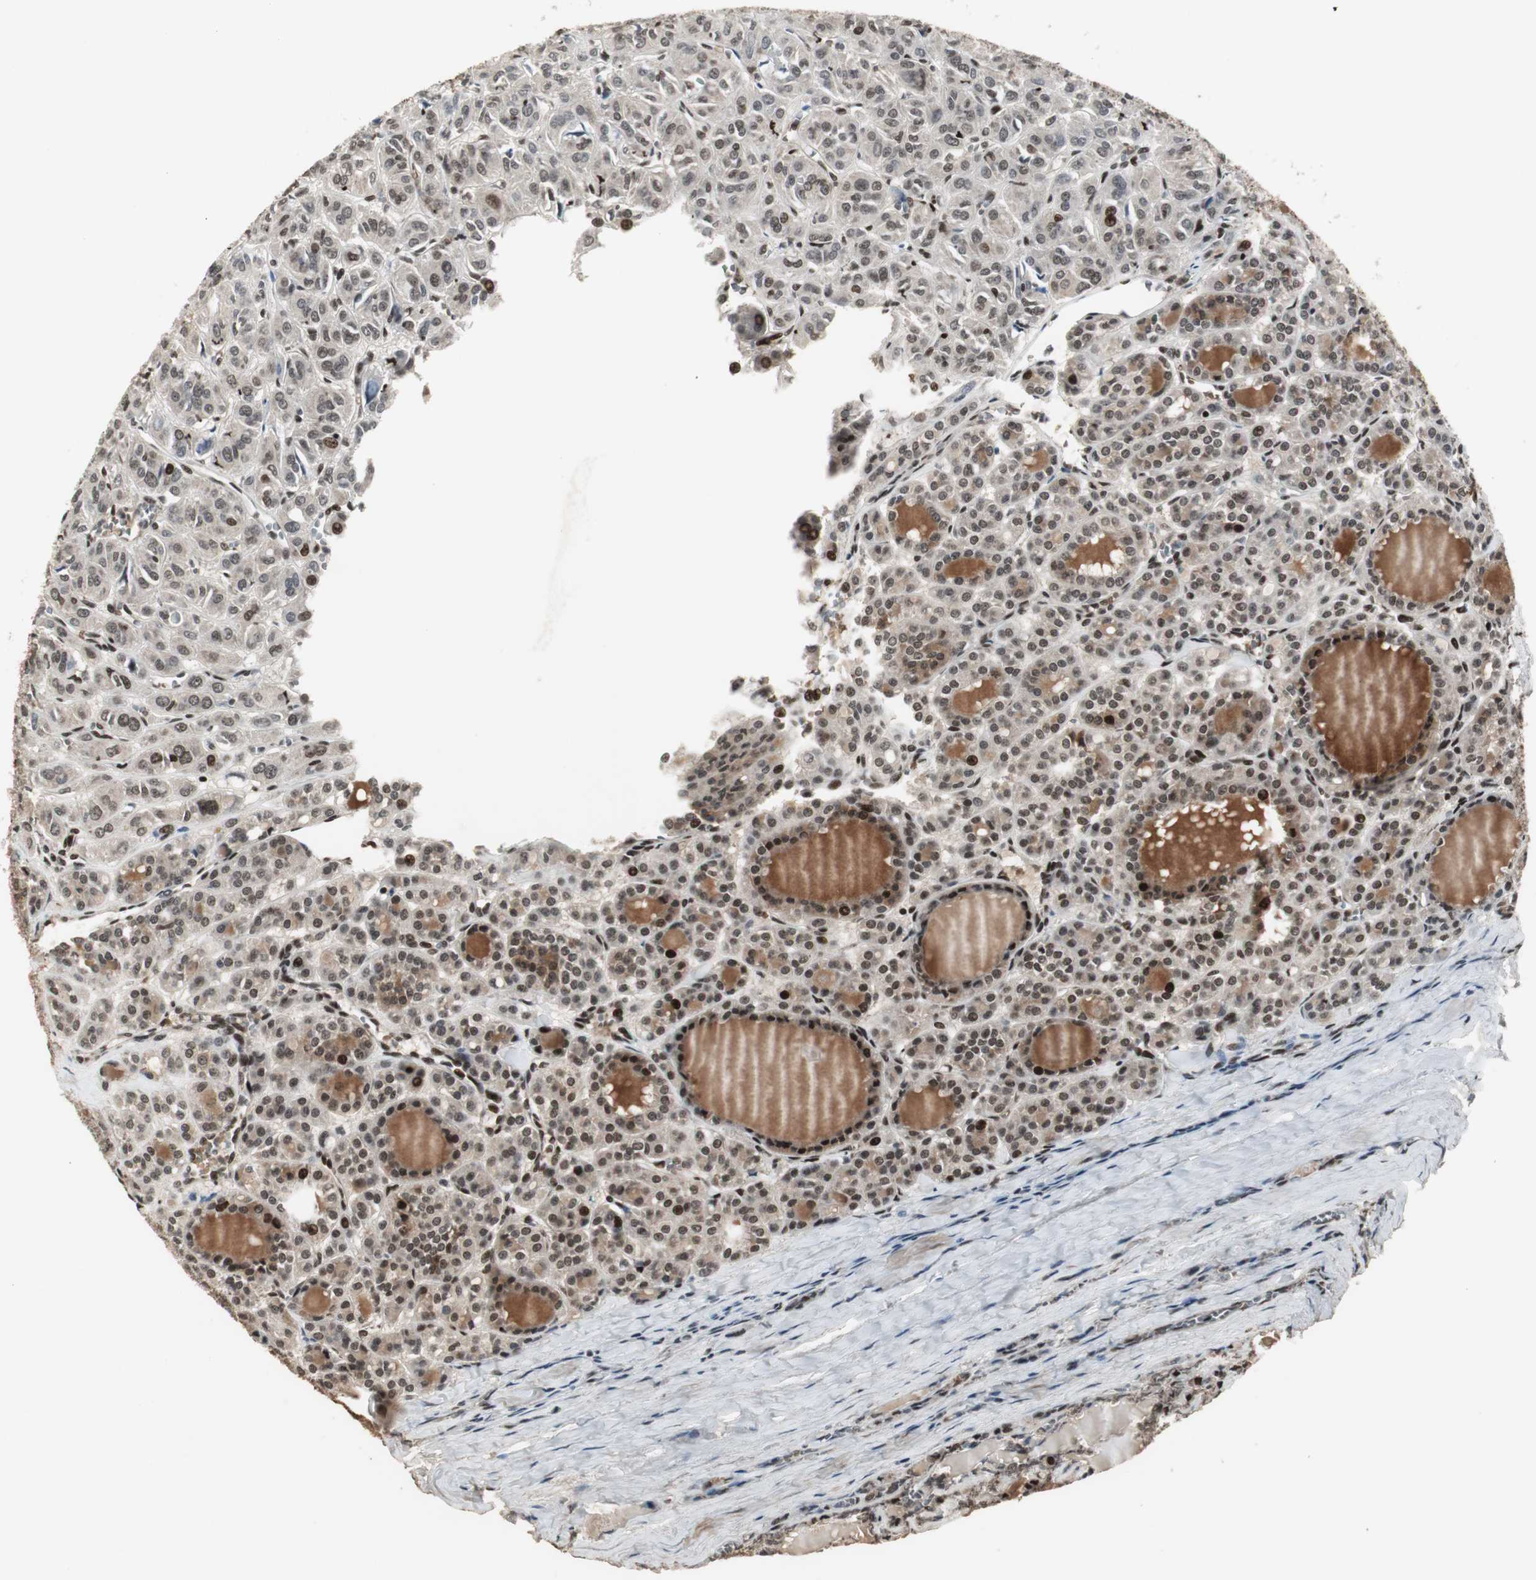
{"staining": {"intensity": "moderate", "quantity": ">75%", "location": "cytoplasmic/membranous,nuclear"}, "tissue": "thyroid cancer", "cell_type": "Tumor cells", "image_type": "cancer", "snomed": [{"axis": "morphology", "description": "Follicular adenoma carcinoma, NOS"}, {"axis": "topography", "description": "Thyroid gland"}], "caption": "This histopathology image shows immunohistochemistry staining of thyroid cancer, with medium moderate cytoplasmic/membranous and nuclear staining in about >75% of tumor cells.", "gene": "TAF5", "patient": {"sex": "female", "age": 71}}